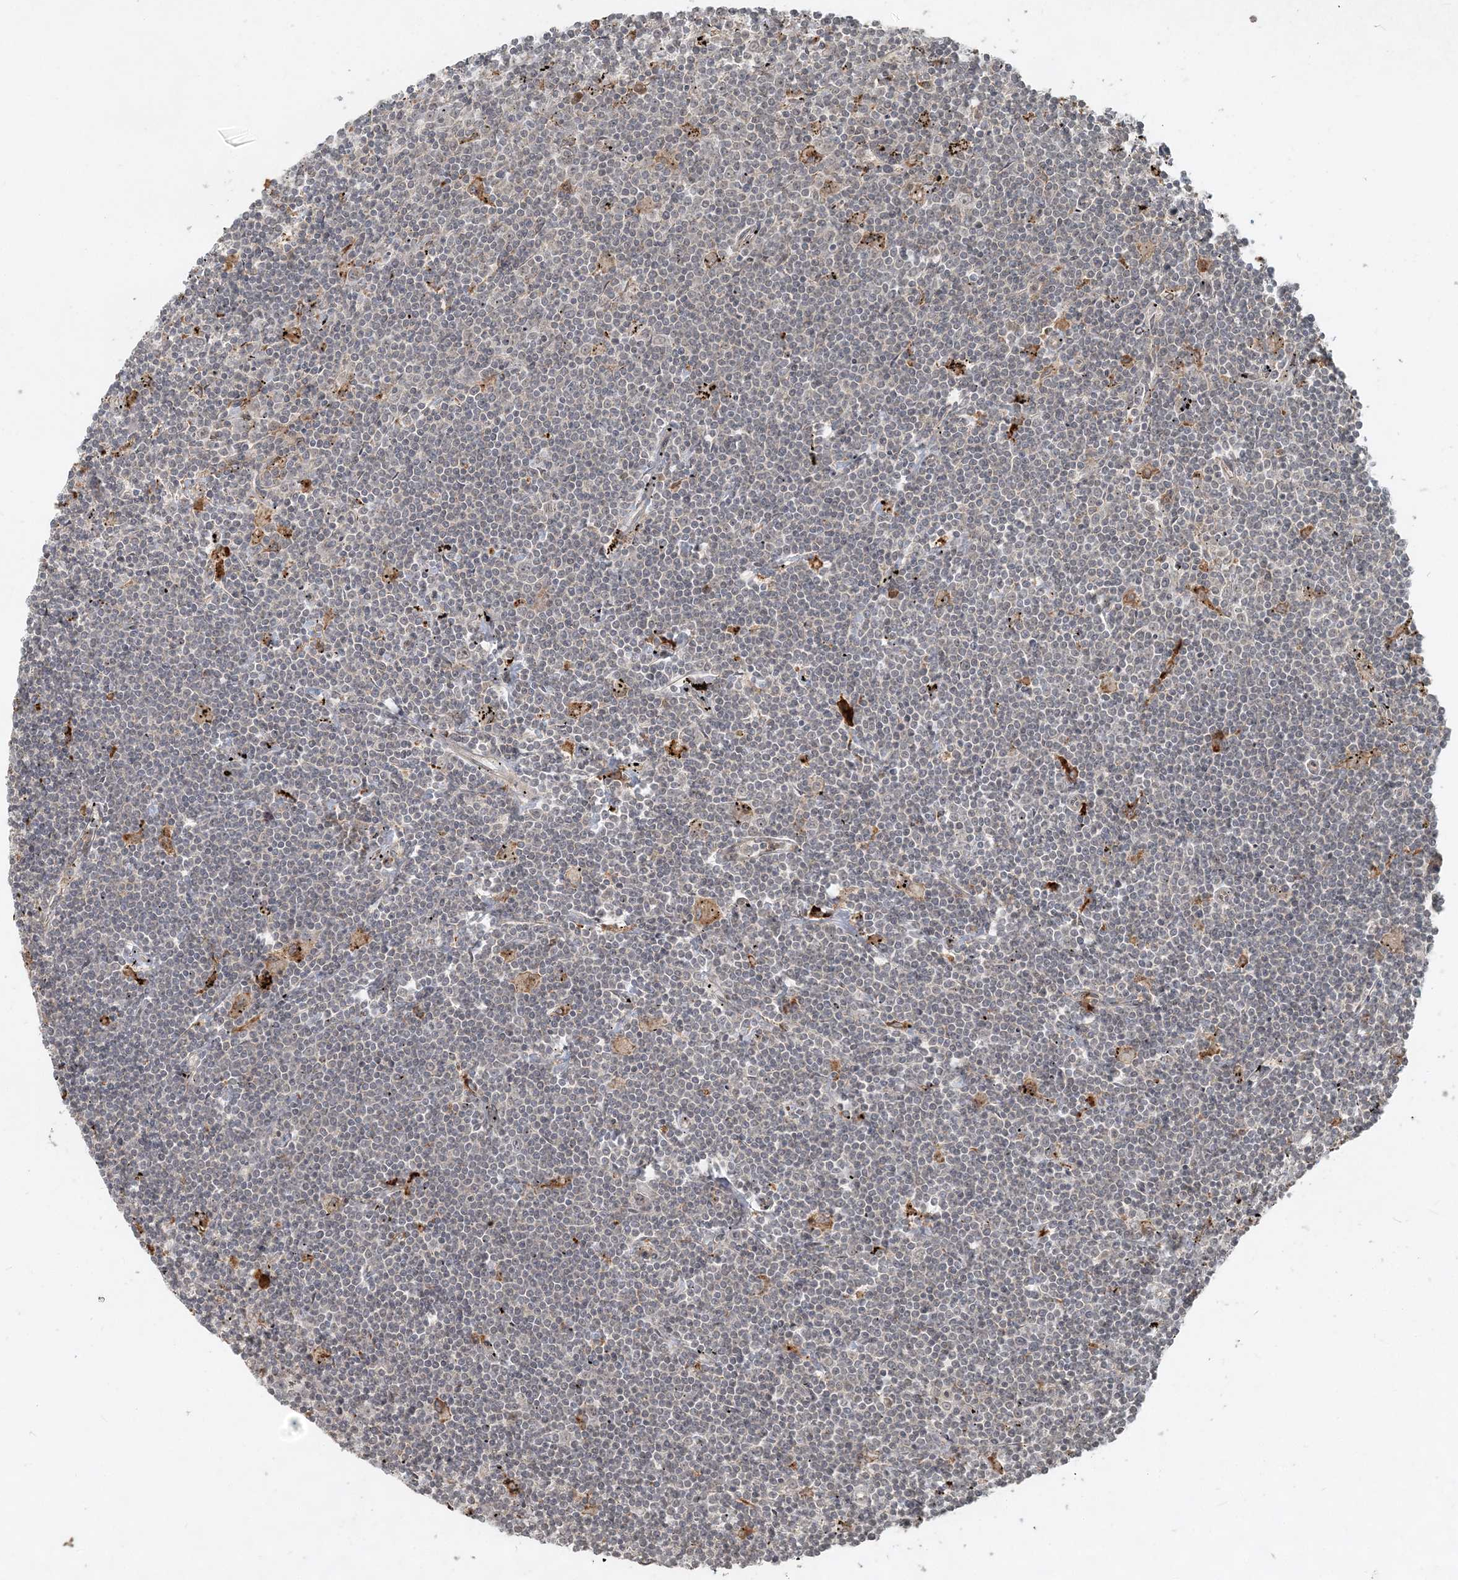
{"staining": {"intensity": "negative", "quantity": "none", "location": "none"}, "tissue": "lymphoma", "cell_type": "Tumor cells", "image_type": "cancer", "snomed": [{"axis": "morphology", "description": "Malignant lymphoma, non-Hodgkin's type, Low grade"}, {"axis": "topography", "description": "Spleen"}], "caption": "Low-grade malignant lymphoma, non-Hodgkin's type was stained to show a protein in brown. There is no significant positivity in tumor cells.", "gene": "NARS1", "patient": {"sex": "male", "age": 76}}